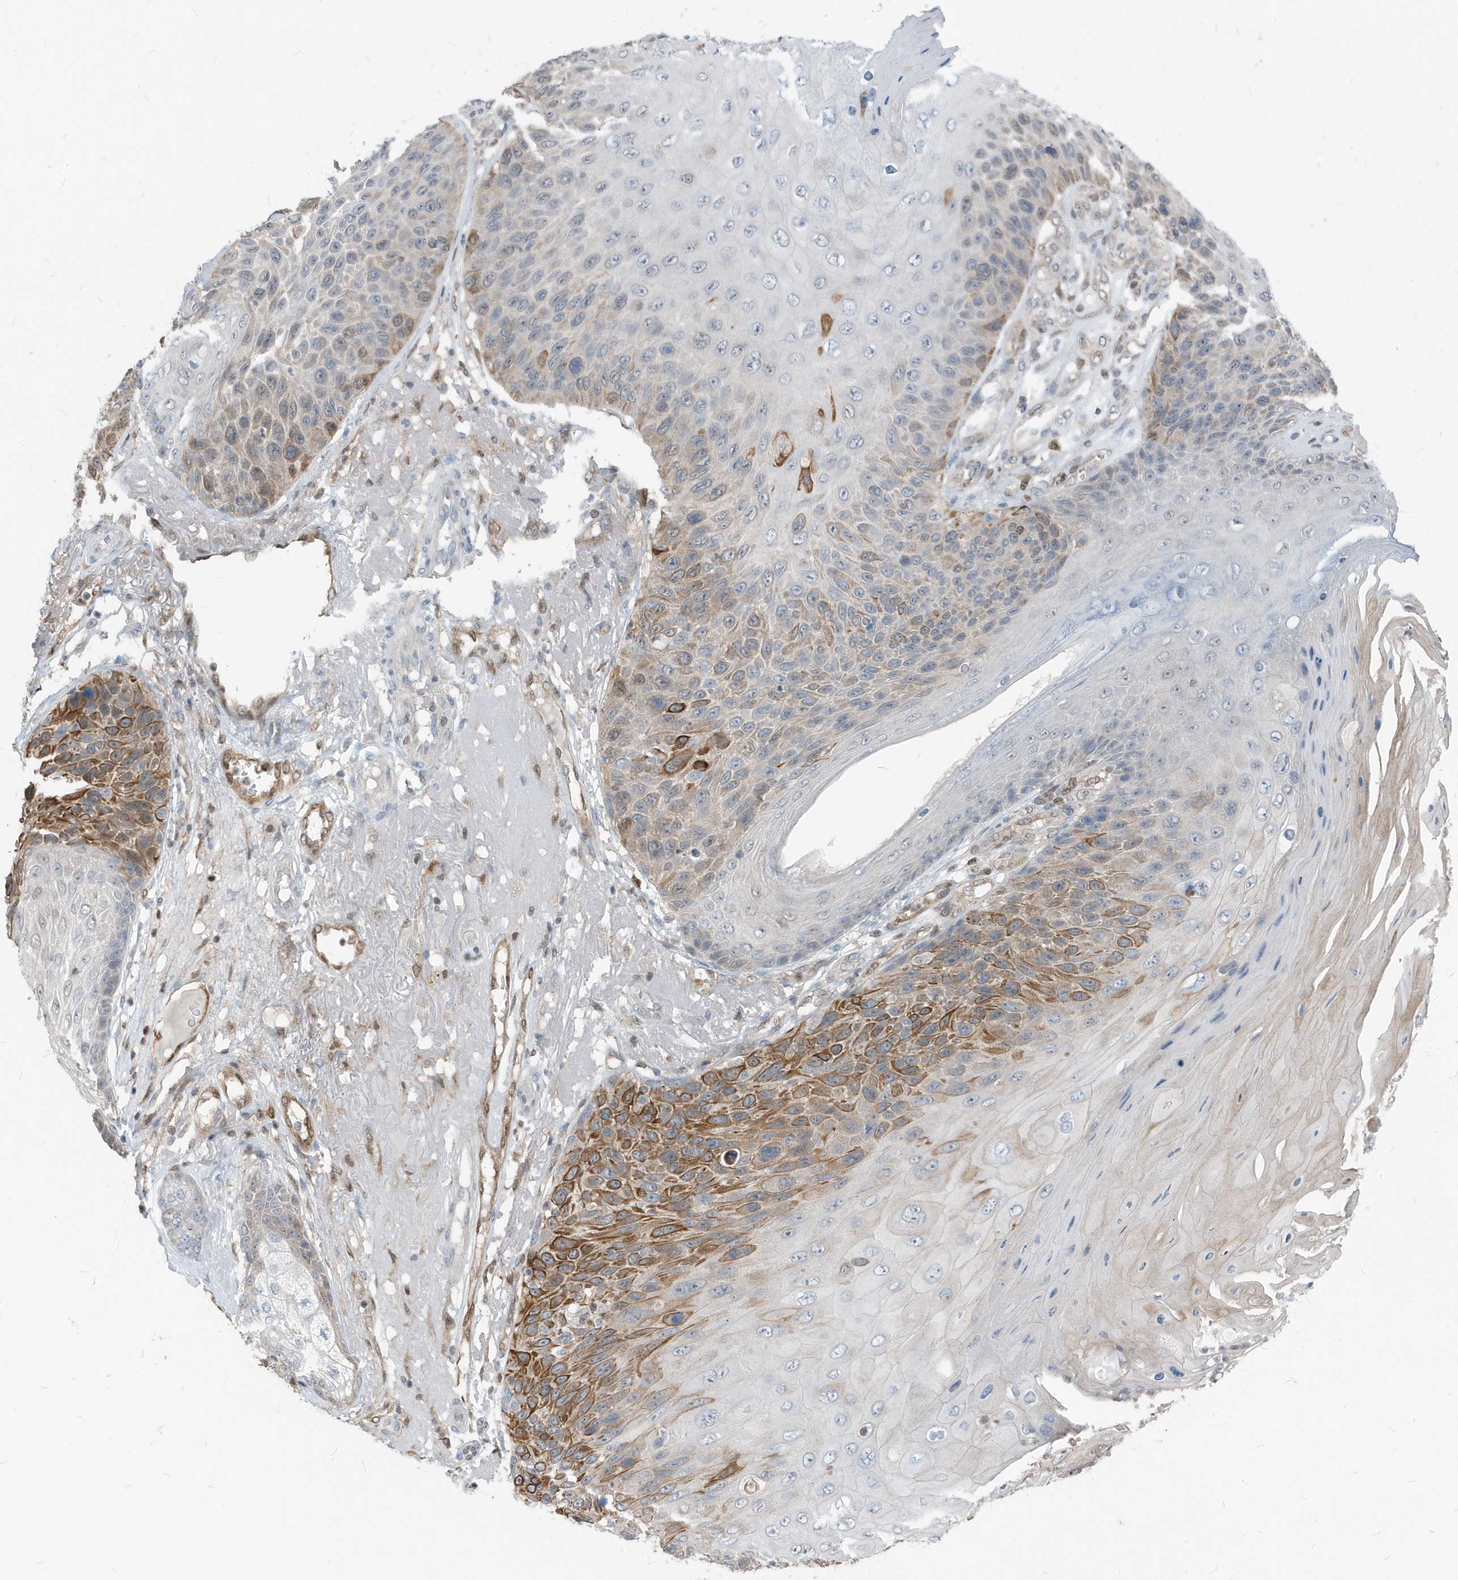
{"staining": {"intensity": "moderate", "quantity": "25%-75%", "location": "cytoplasmic/membranous"}, "tissue": "skin cancer", "cell_type": "Tumor cells", "image_type": "cancer", "snomed": [{"axis": "morphology", "description": "Squamous cell carcinoma, NOS"}, {"axis": "topography", "description": "Skin"}], "caption": "IHC histopathology image of skin squamous cell carcinoma stained for a protein (brown), which shows medium levels of moderate cytoplasmic/membranous positivity in approximately 25%-75% of tumor cells.", "gene": "NCOA7", "patient": {"sex": "female", "age": 88}}